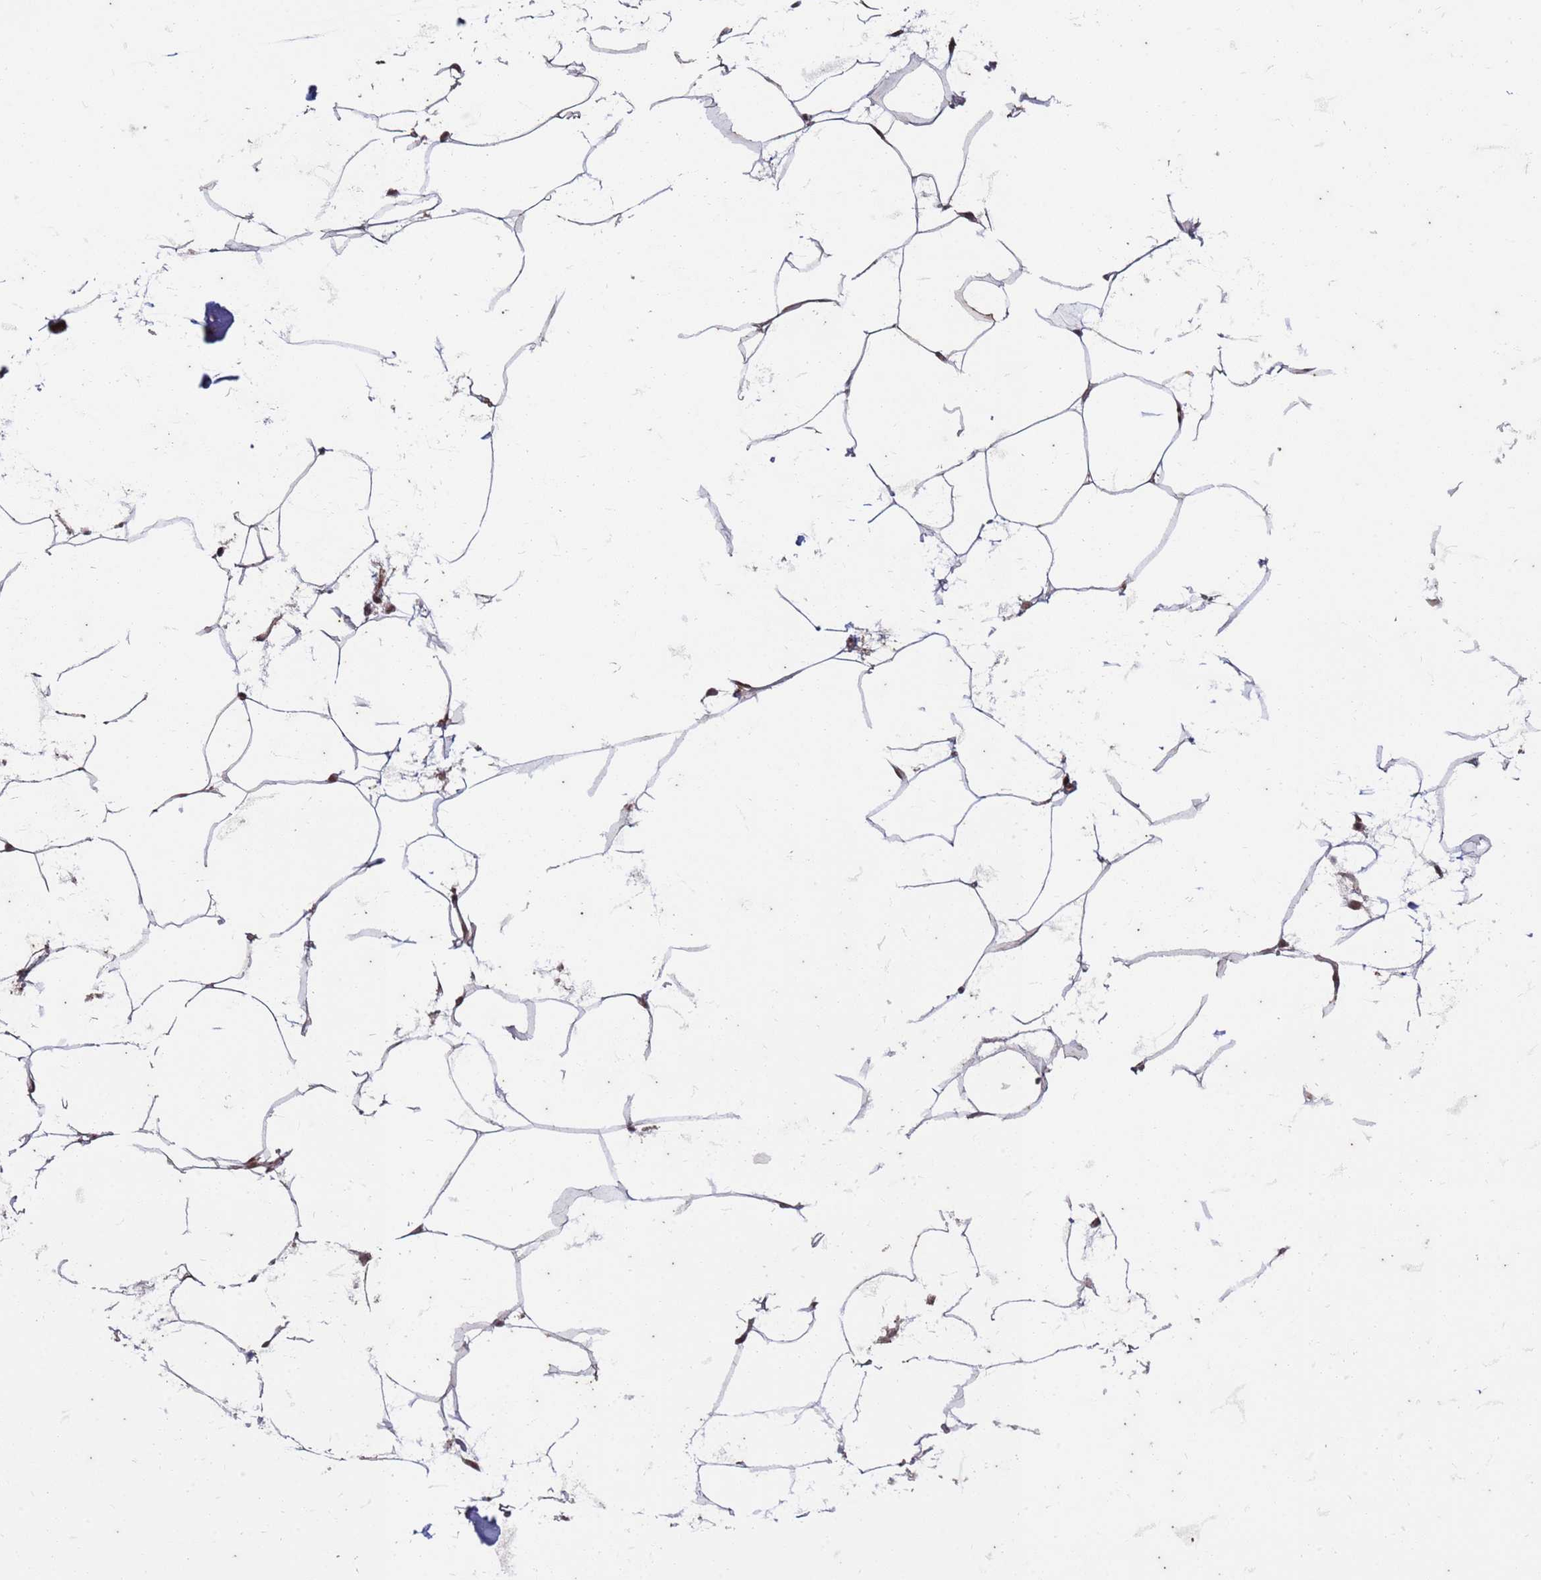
{"staining": {"intensity": "weak", "quantity": ">75%", "location": "nuclear"}, "tissue": "adipose tissue", "cell_type": "Adipocytes", "image_type": "normal", "snomed": [{"axis": "morphology", "description": "Normal tissue, NOS"}, {"axis": "topography", "description": "Adipose tissue"}], "caption": "The image shows a brown stain indicating the presence of a protein in the nuclear of adipocytes in adipose tissue.", "gene": "TRMT6", "patient": {"sex": "female", "age": 37}}